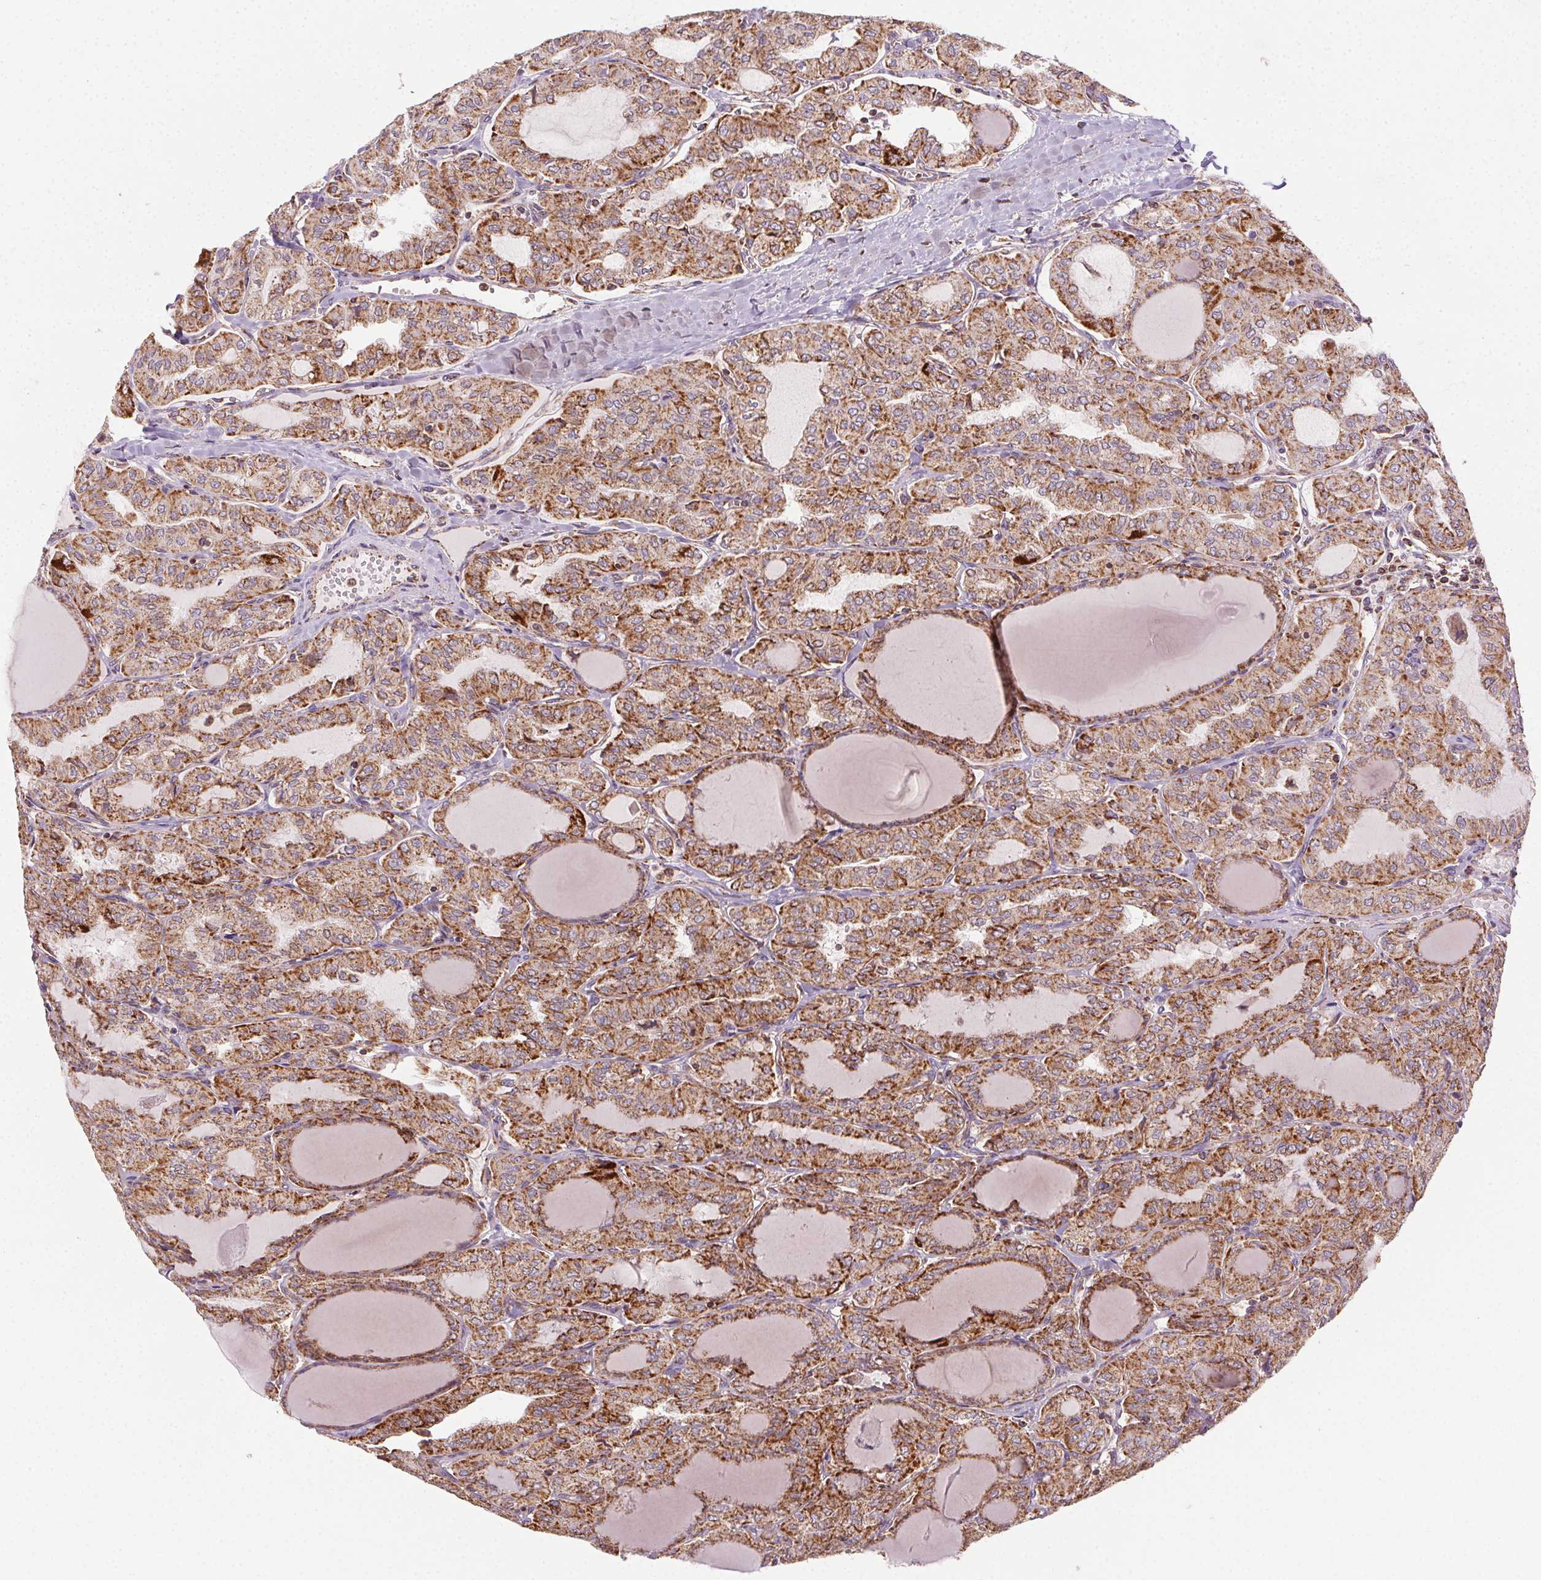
{"staining": {"intensity": "moderate", "quantity": ">75%", "location": "cytoplasmic/membranous"}, "tissue": "thyroid cancer", "cell_type": "Tumor cells", "image_type": "cancer", "snomed": [{"axis": "morphology", "description": "Papillary adenocarcinoma, NOS"}, {"axis": "topography", "description": "Thyroid gland"}], "caption": "This histopathology image exhibits immunohistochemistry (IHC) staining of thyroid papillary adenocarcinoma, with medium moderate cytoplasmic/membranous positivity in approximately >75% of tumor cells.", "gene": "CLPB", "patient": {"sex": "male", "age": 20}}